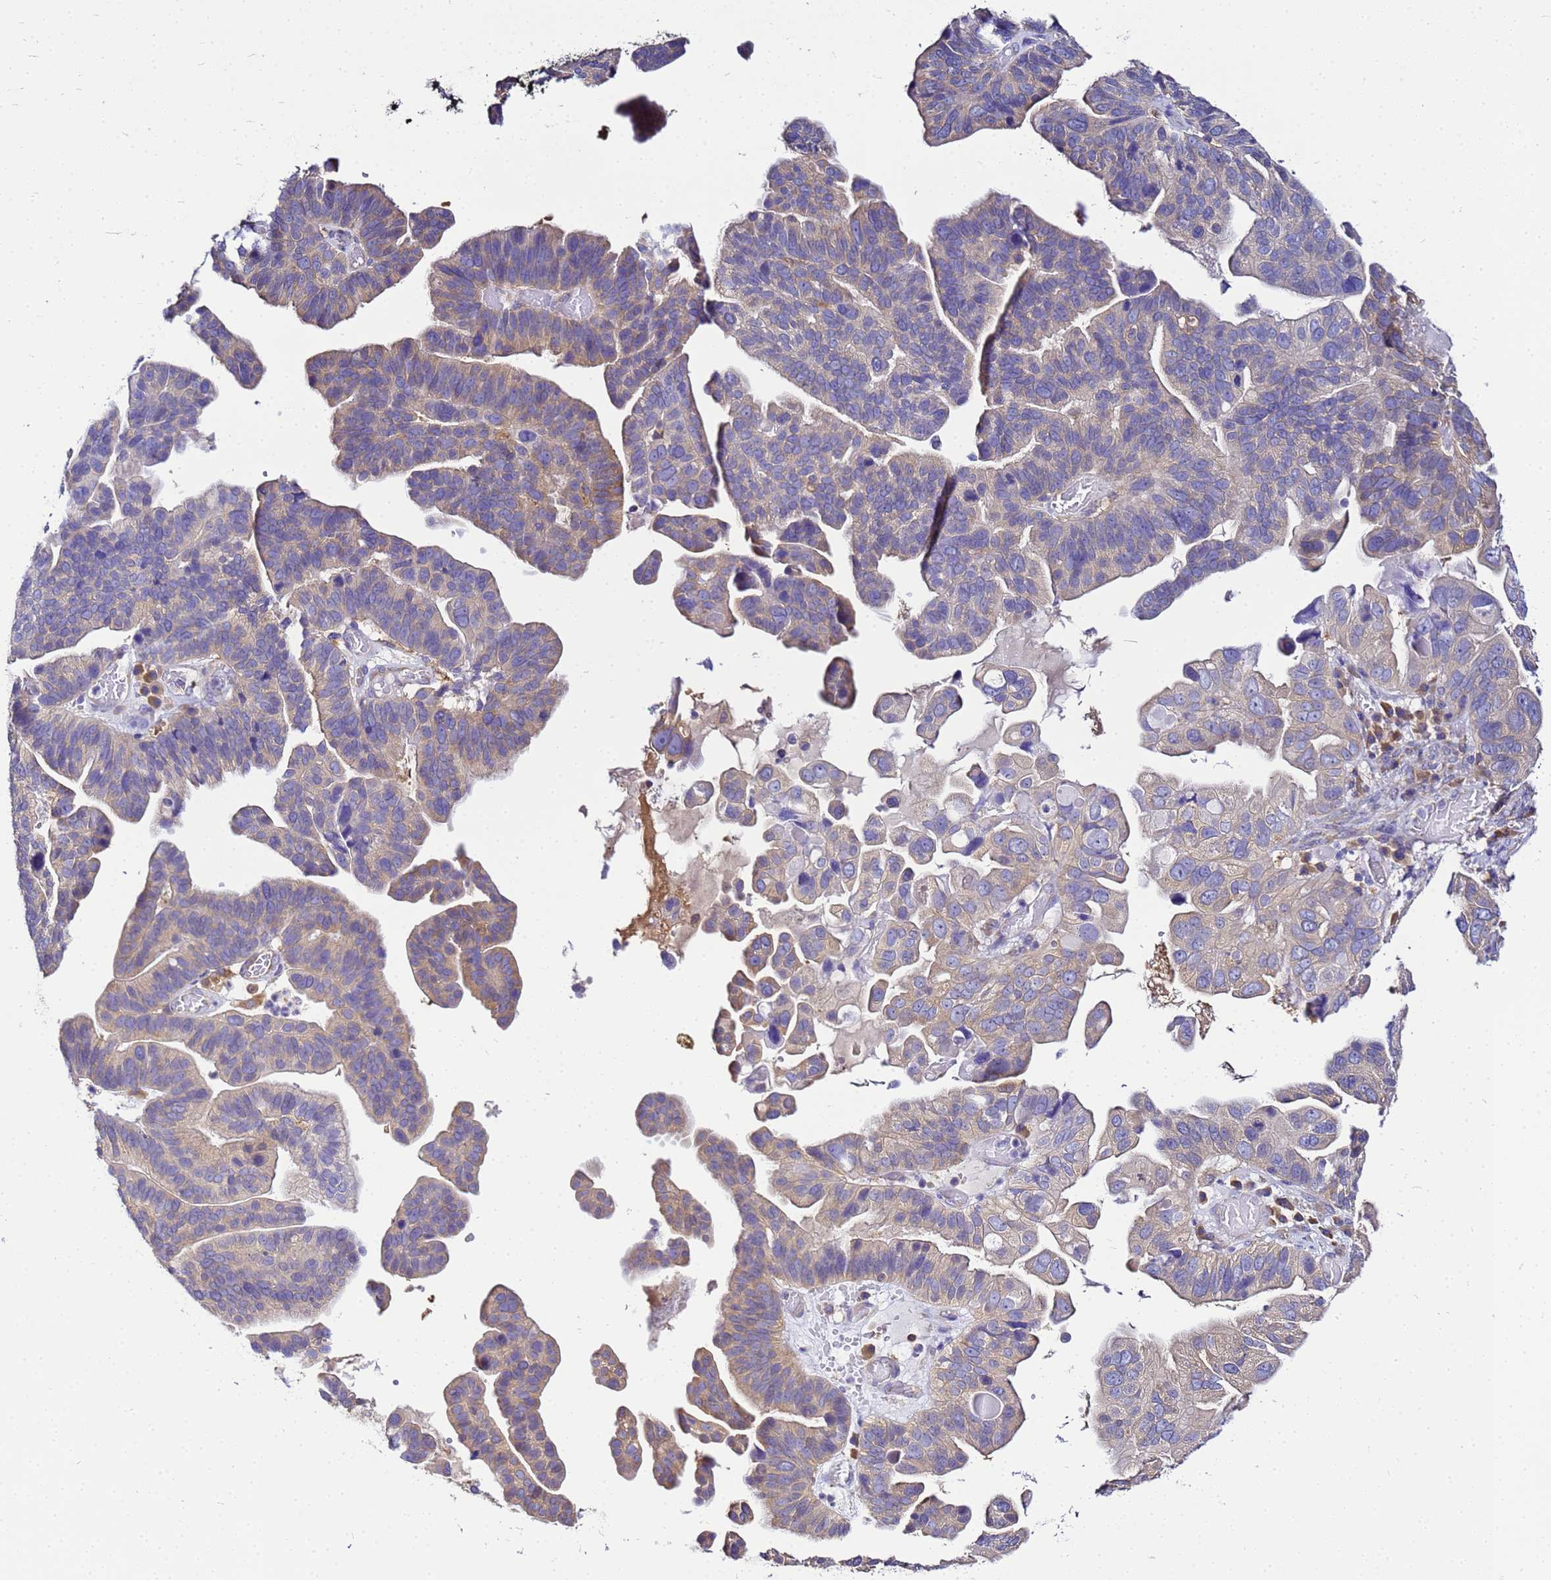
{"staining": {"intensity": "weak", "quantity": "<25%", "location": "cytoplasmic/membranous"}, "tissue": "ovarian cancer", "cell_type": "Tumor cells", "image_type": "cancer", "snomed": [{"axis": "morphology", "description": "Cystadenocarcinoma, serous, NOS"}, {"axis": "topography", "description": "Ovary"}], "caption": "DAB (3,3'-diaminobenzidine) immunohistochemical staining of ovarian cancer (serous cystadenocarcinoma) demonstrates no significant staining in tumor cells. (DAB IHC, high magnification).", "gene": "NARS1", "patient": {"sex": "female", "age": 56}}